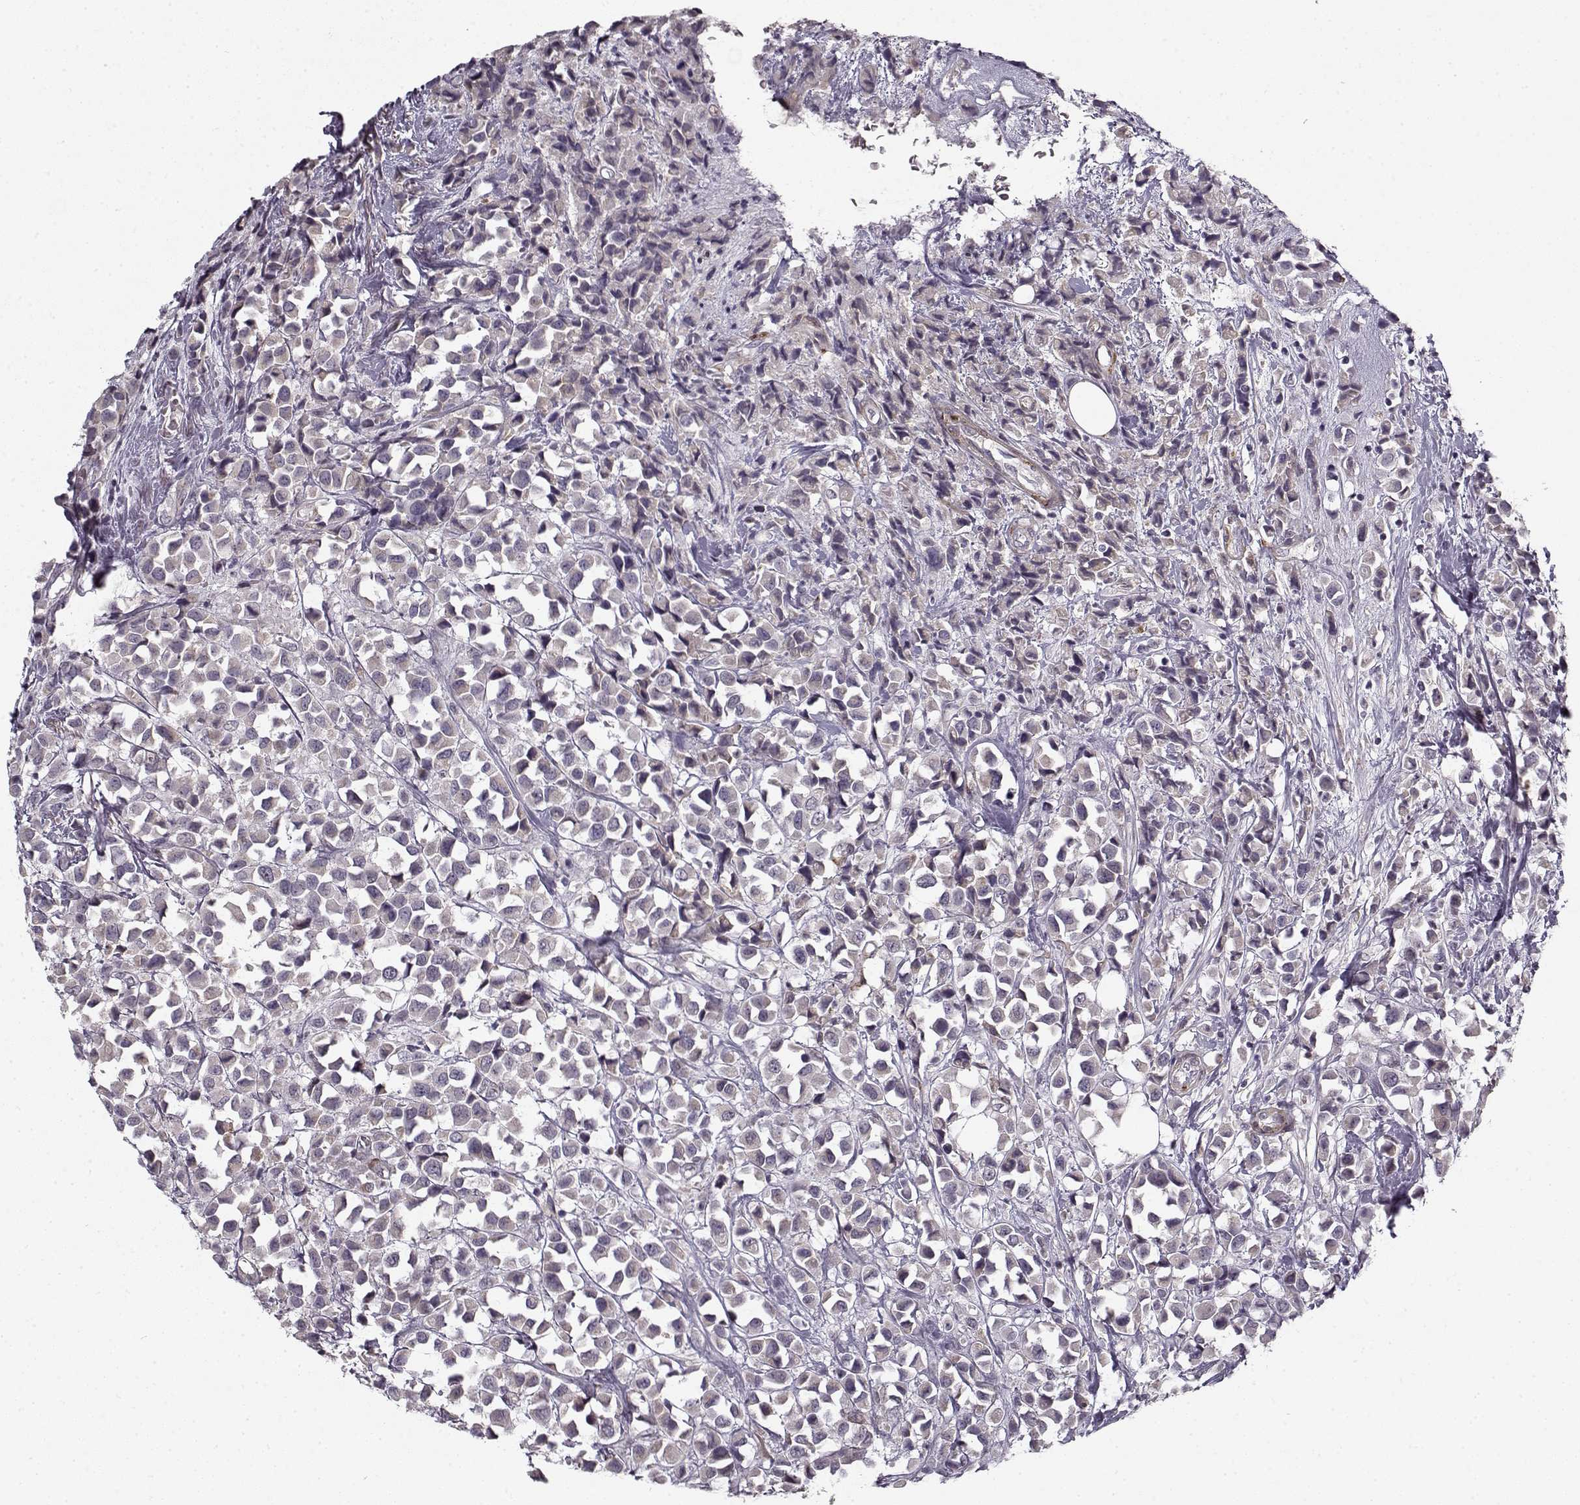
{"staining": {"intensity": "negative", "quantity": "none", "location": "none"}, "tissue": "breast cancer", "cell_type": "Tumor cells", "image_type": "cancer", "snomed": [{"axis": "morphology", "description": "Duct carcinoma"}, {"axis": "topography", "description": "Breast"}], "caption": "Human breast cancer (intraductal carcinoma) stained for a protein using immunohistochemistry (IHC) shows no expression in tumor cells.", "gene": "LAMB2", "patient": {"sex": "female", "age": 61}}